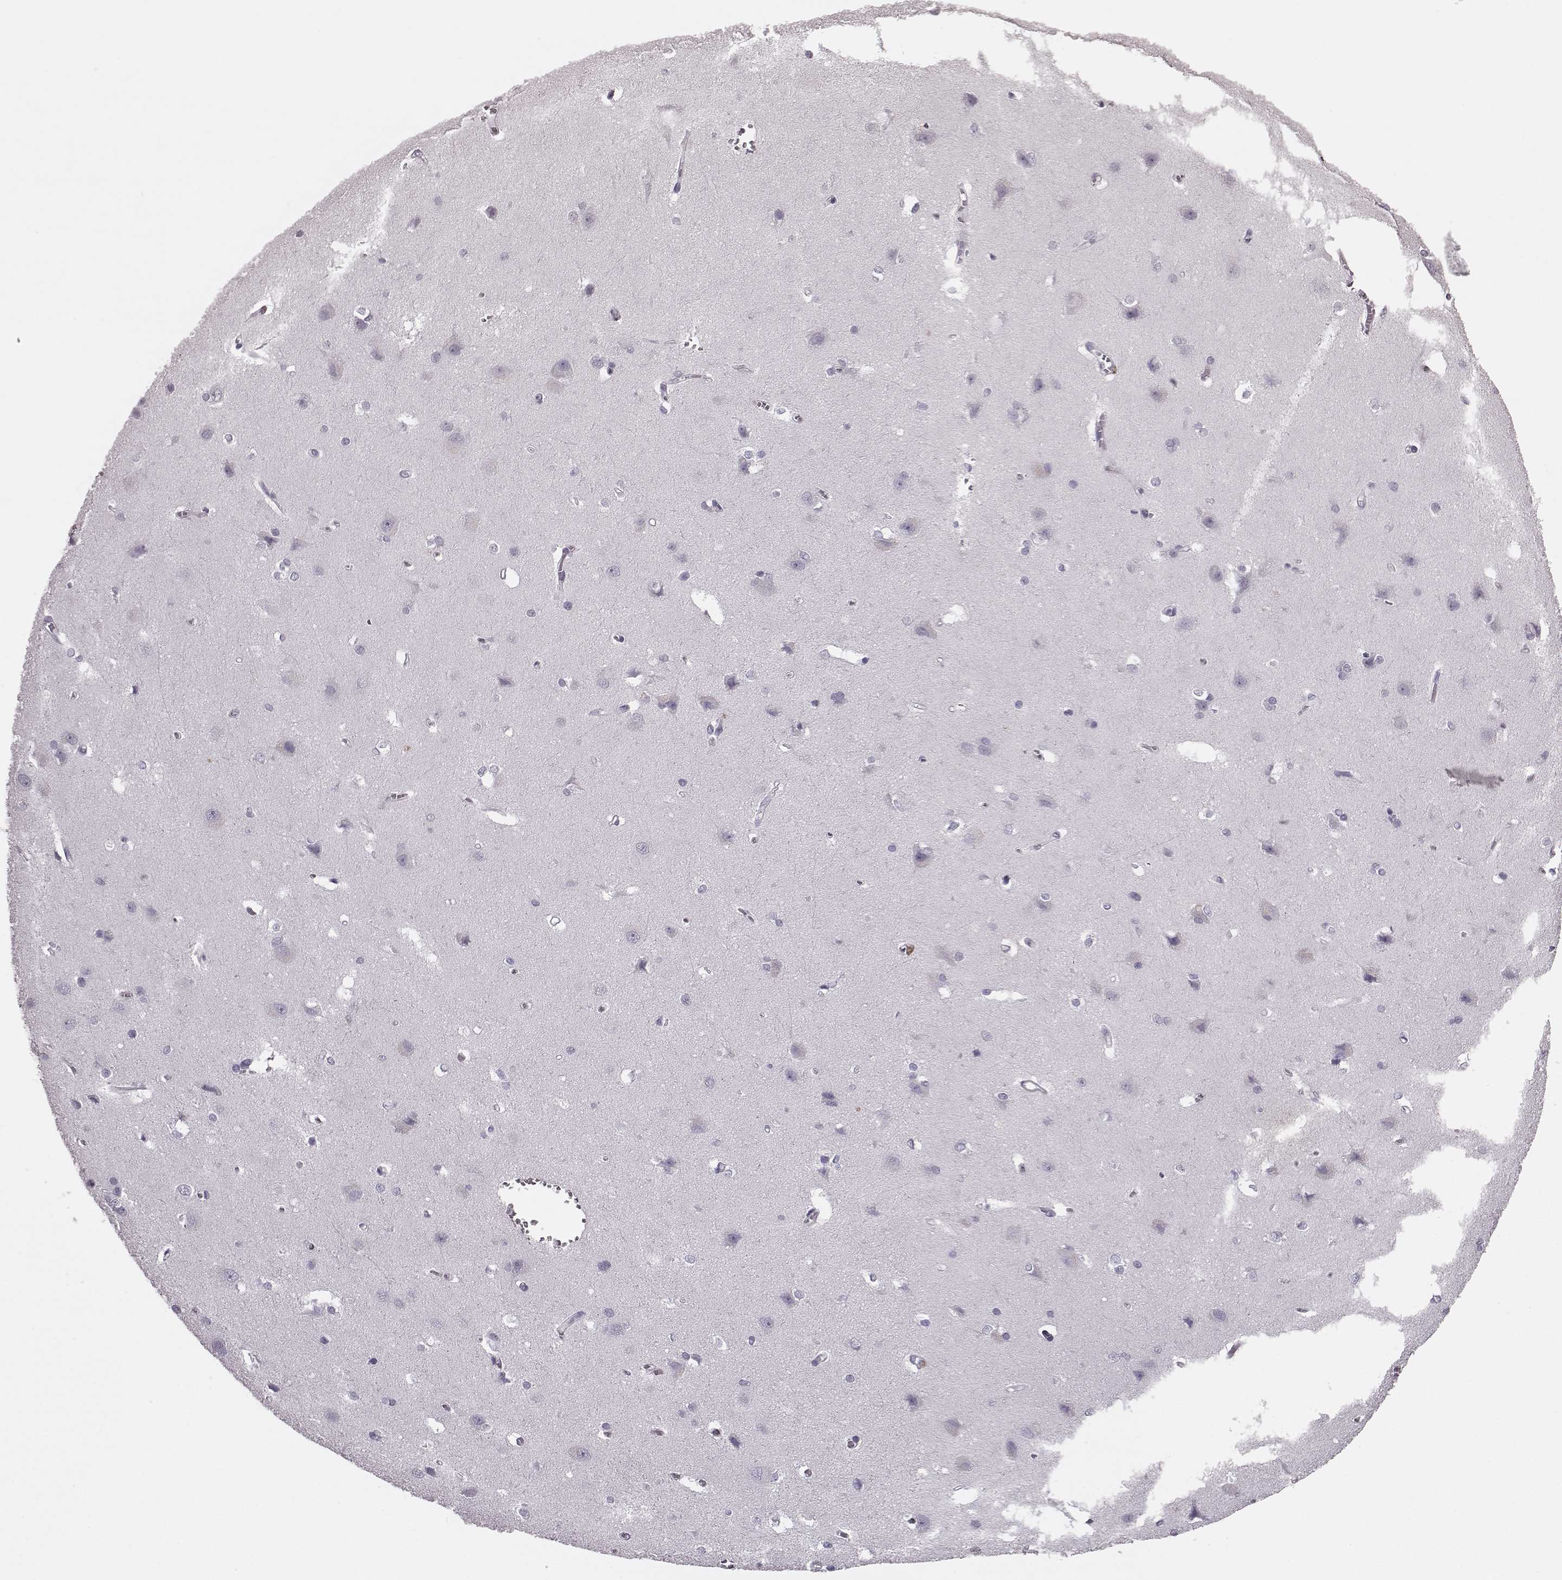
{"staining": {"intensity": "negative", "quantity": "none", "location": "none"}, "tissue": "cerebral cortex", "cell_type": "Endothelial cells", "image_type": "normal", "snomed": [{"axis": "morphology", "description": "Normal tissue, NOS"}, {"axis": "topography", "description": "Cerebral cortex"}], "caption": "This is a histopathology image of IHC staining of unremarkable cerebral cortex, which shows no staining in endothelial cells. (DAB (3,3'-diaminobenzidine) immunohistochemistry with hematoxylin counter stain).", "gene": "CRYBA2", "patient": {"sex": "male", "age": 37}}